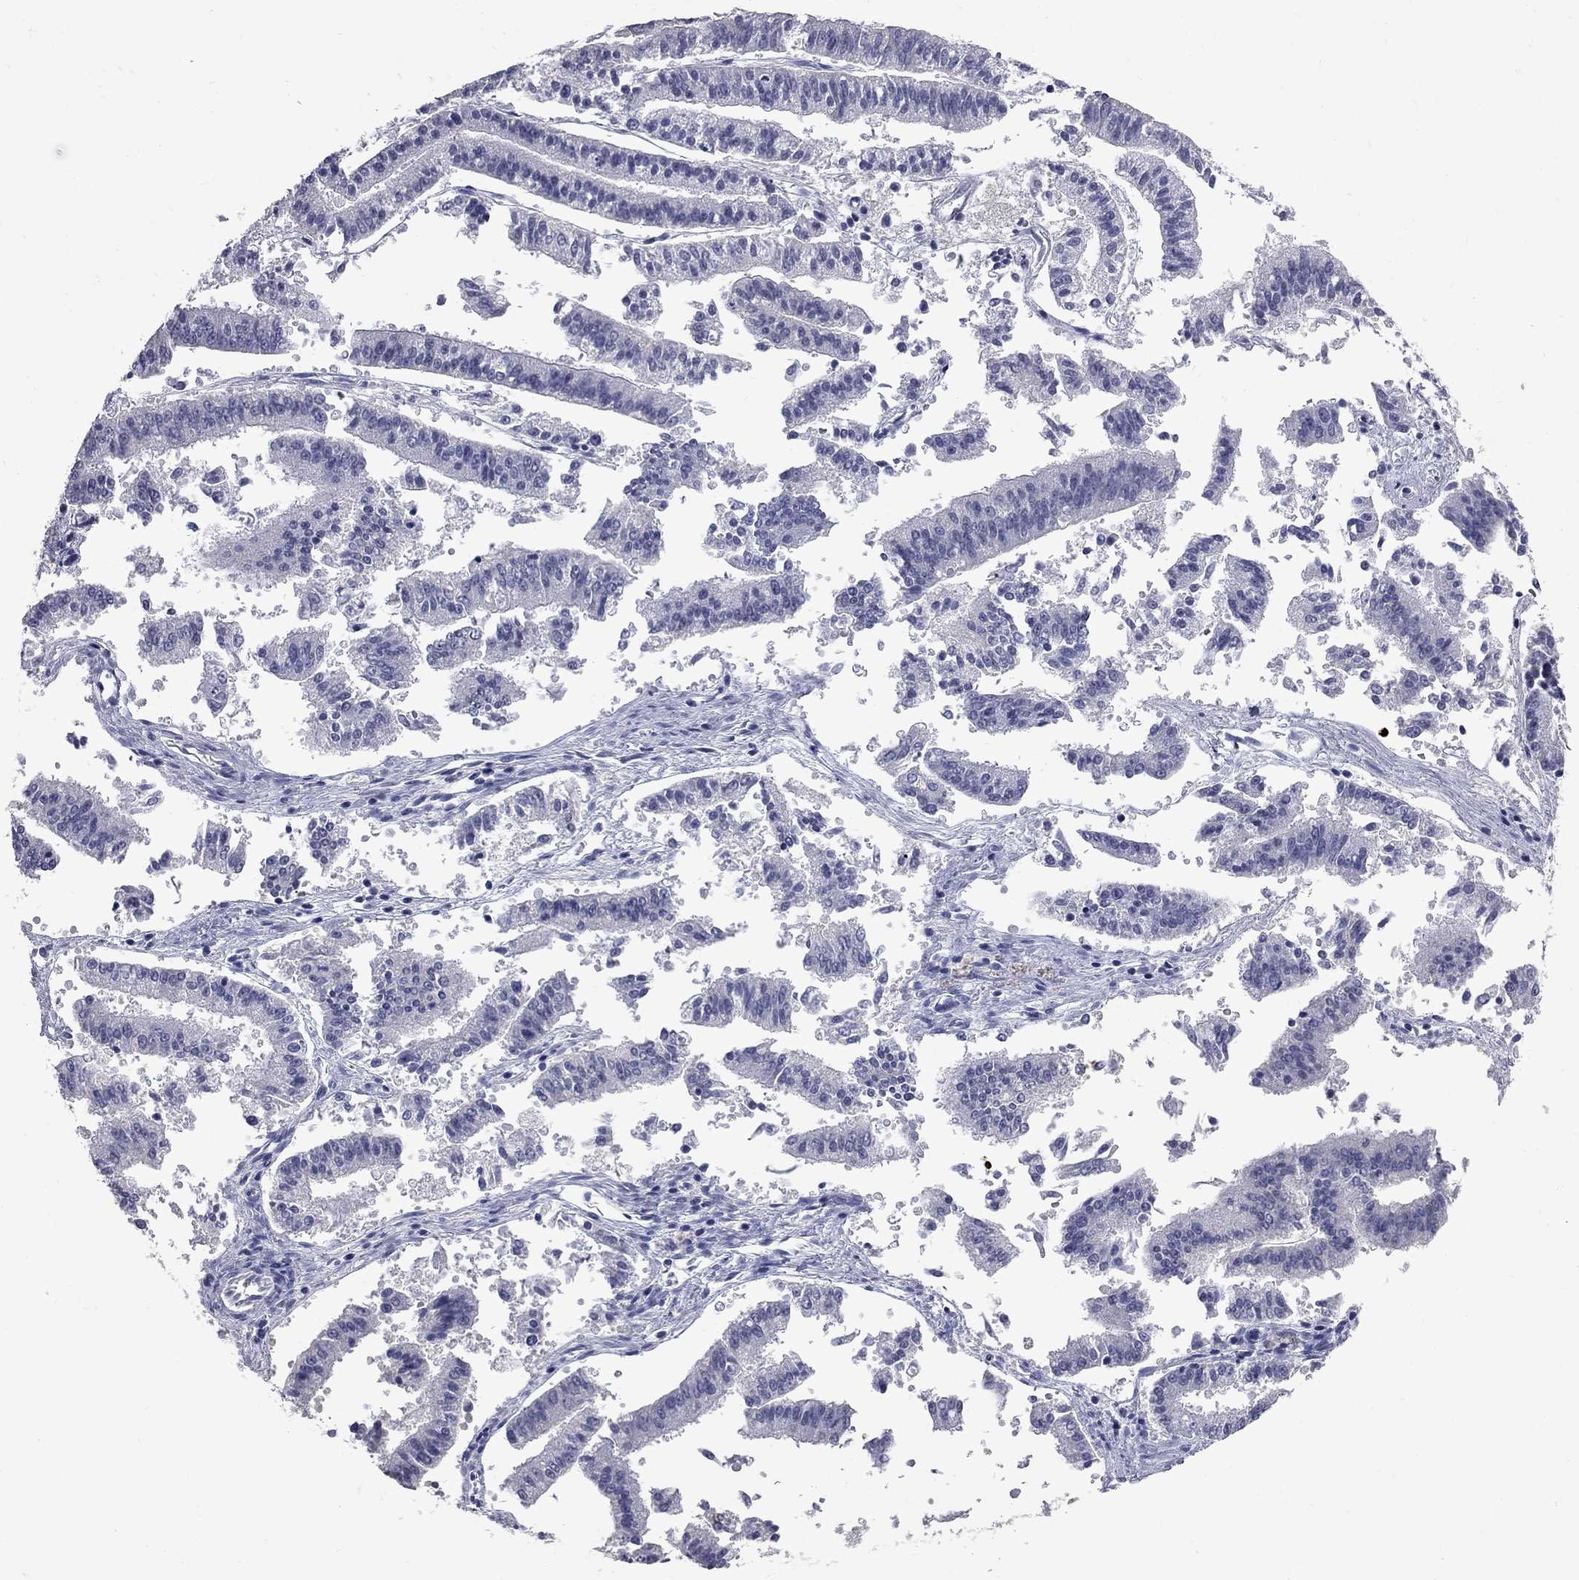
{"staining": {"intensity": "negative", "quantity": "none", "location": "none"}, "tissue": "endometrial cancer", "cell_type": "Tumor cells", "image_type": "cancer", "snomed": [{"axis": "morphology", "description": "Adenocarcinoma, NOS"}, {"axis": "topography", "description": "Endometrium"}], "caption": "Immunohistochemistry (IHC) photomicrograph of neoplastic tissue: endometrial cancer (adenocarcinoma) stained with DAB demonstrates no significant protein positivity in tumor cells.", "gene": "ZNF154", "patient": {"sex": "female", "age": 66}}